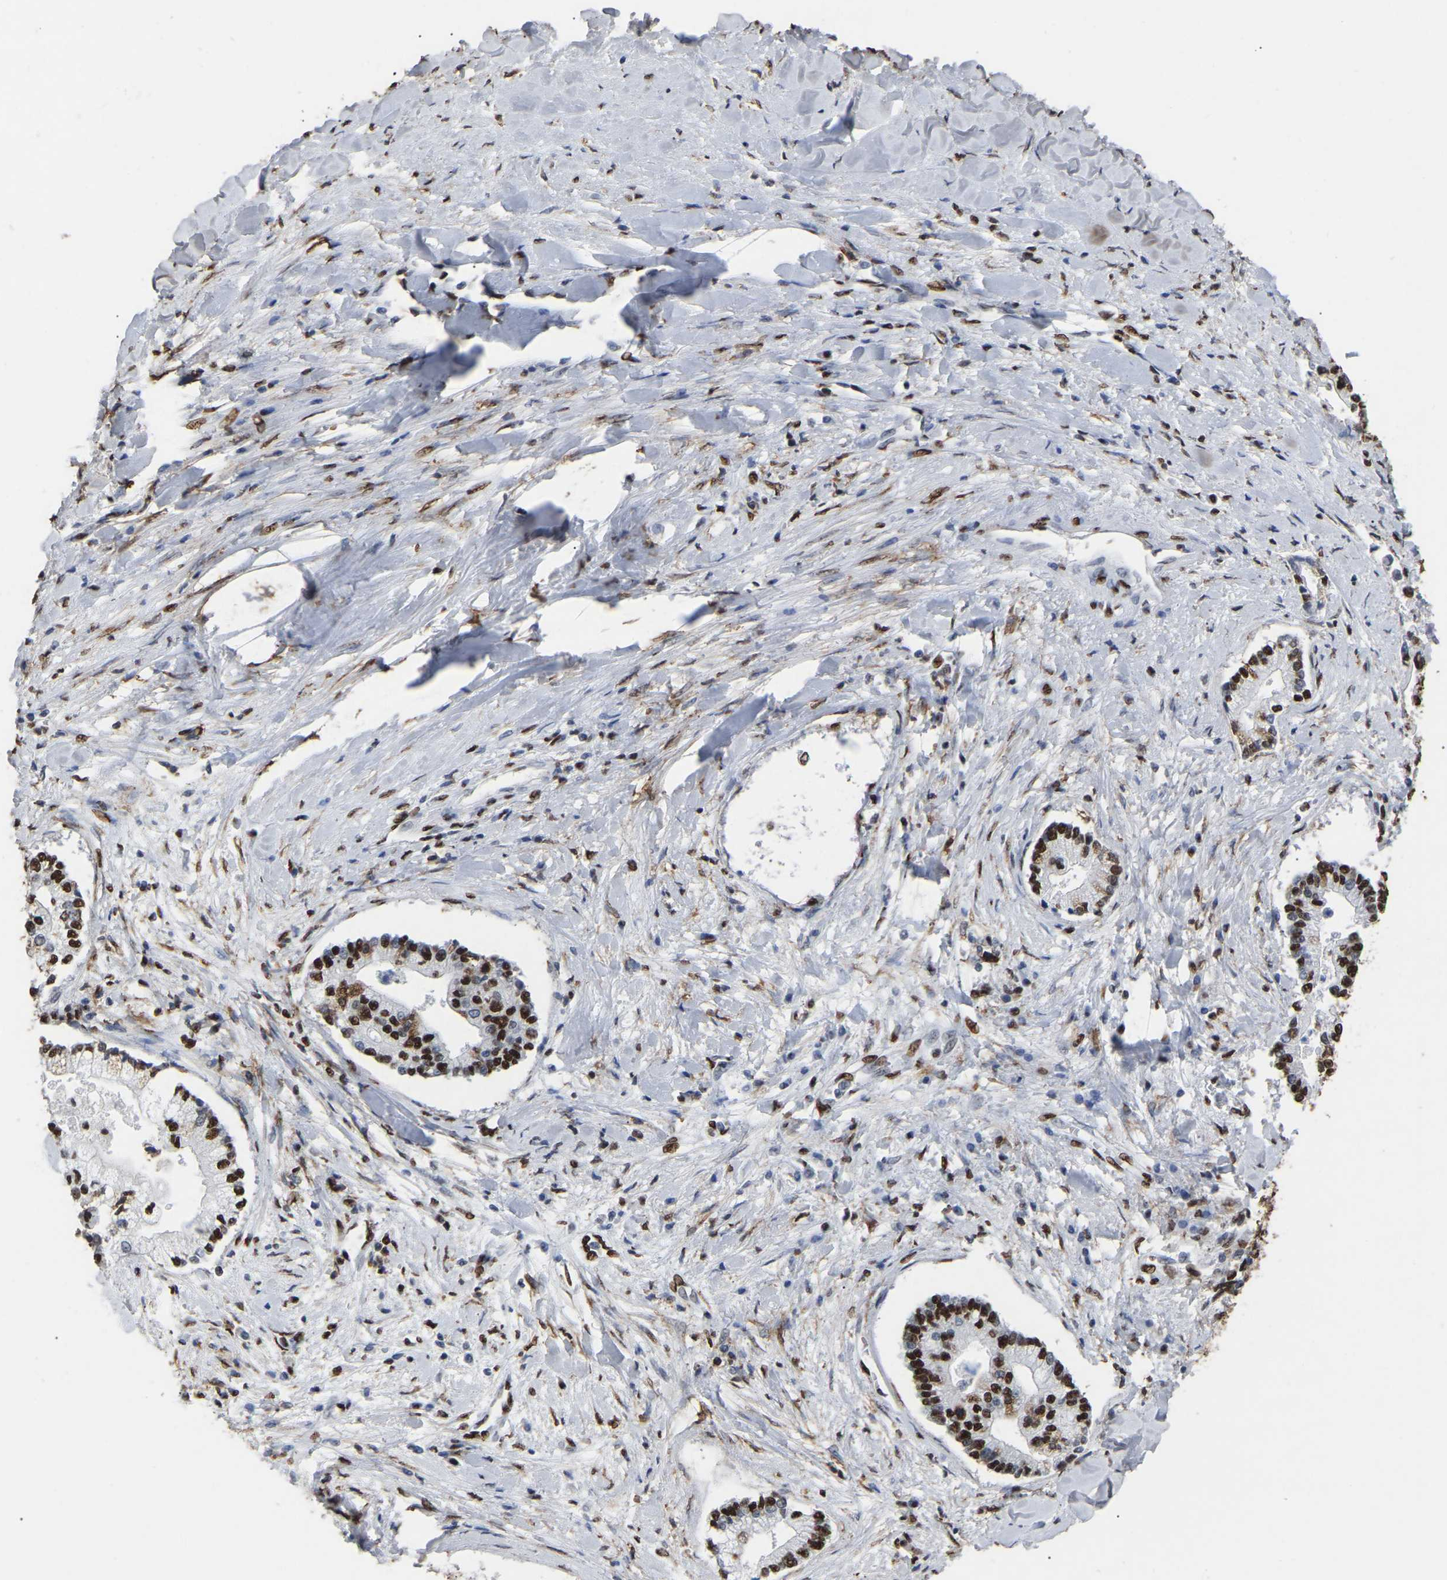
{"staining": {"intensity": "strong", "quantity": ">75%", "location": "nuclear"}, "tissue": "liver cancer", "cell_type": "Tumor cells", "image_type": "cancer", "snomed": [{"axis": "morphology", "description": "Cholangiocarcinoma"}, {"axis": "topography", "description": "Liver"}], "caption": "Approximately >75% of tumor cells in liver cancer exhibit strong nuclear protein staining as visualized by brown immunohistochemical staining.", "gene": "RBL2", "patient": {"sex": "male", "age": 50}}